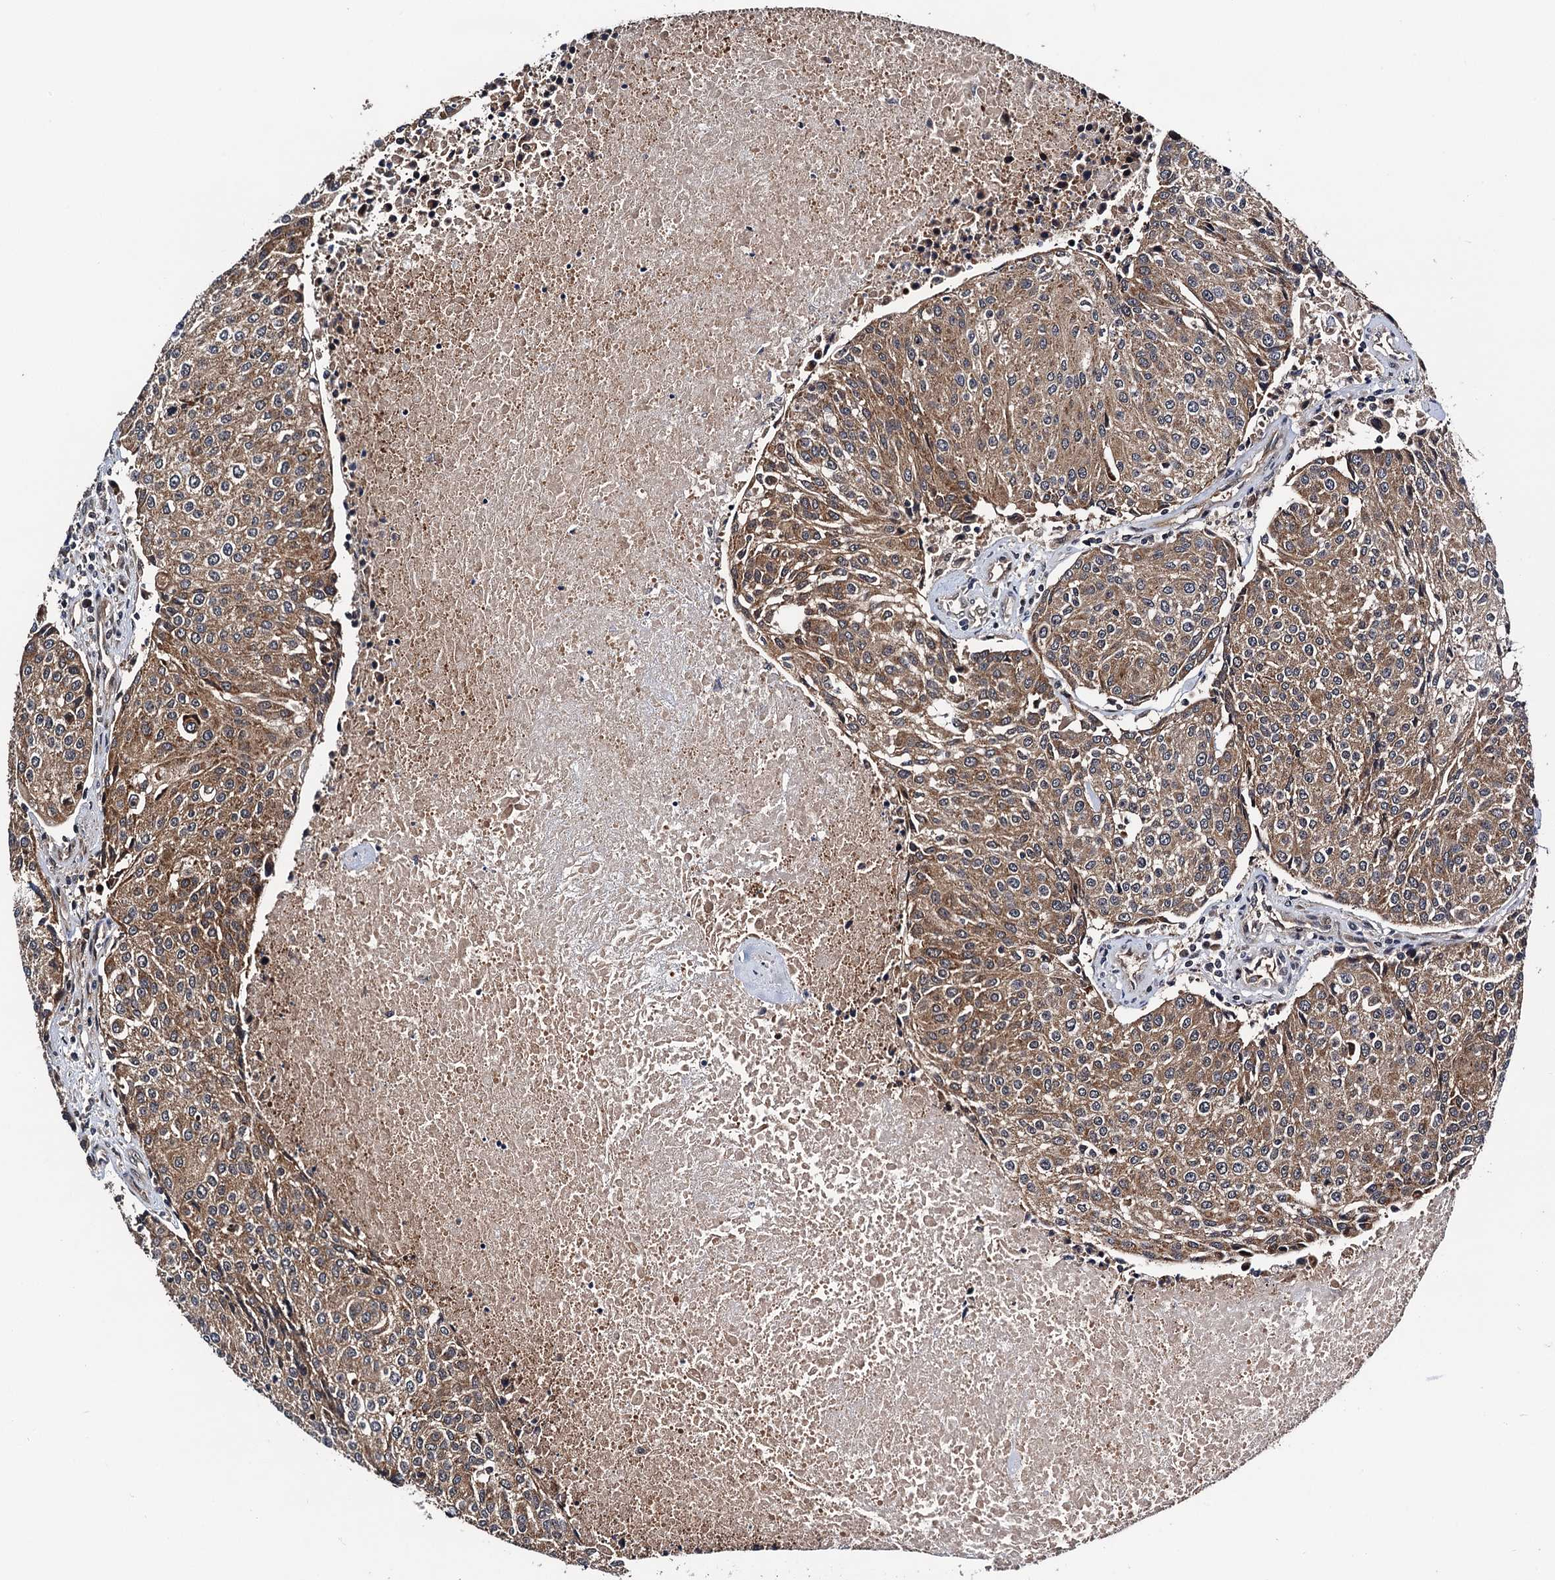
{"staining": {"intensity": "moderate", "quantity": ">75%", "location": "cytoplasmic/membranous"}, "tissue": "urothelial cancer", "cell_type": "Tumor cells", "image_type": "cancer", "snomed": [{"axis": "morphology", "description": "Urothelial carcinoma, High grade"}, {"axis": "topography", "description": "Urinary bladder"}], "caption": "Approximately >75% of tumor cells in human high-grade urothelial carcinoma reveal moderate cytoplasmic/membranous protein staining as visualized by brown immunohistochemical staining.", "gene": "NAA16", "patient": {"sex": "female", "age": 85}}